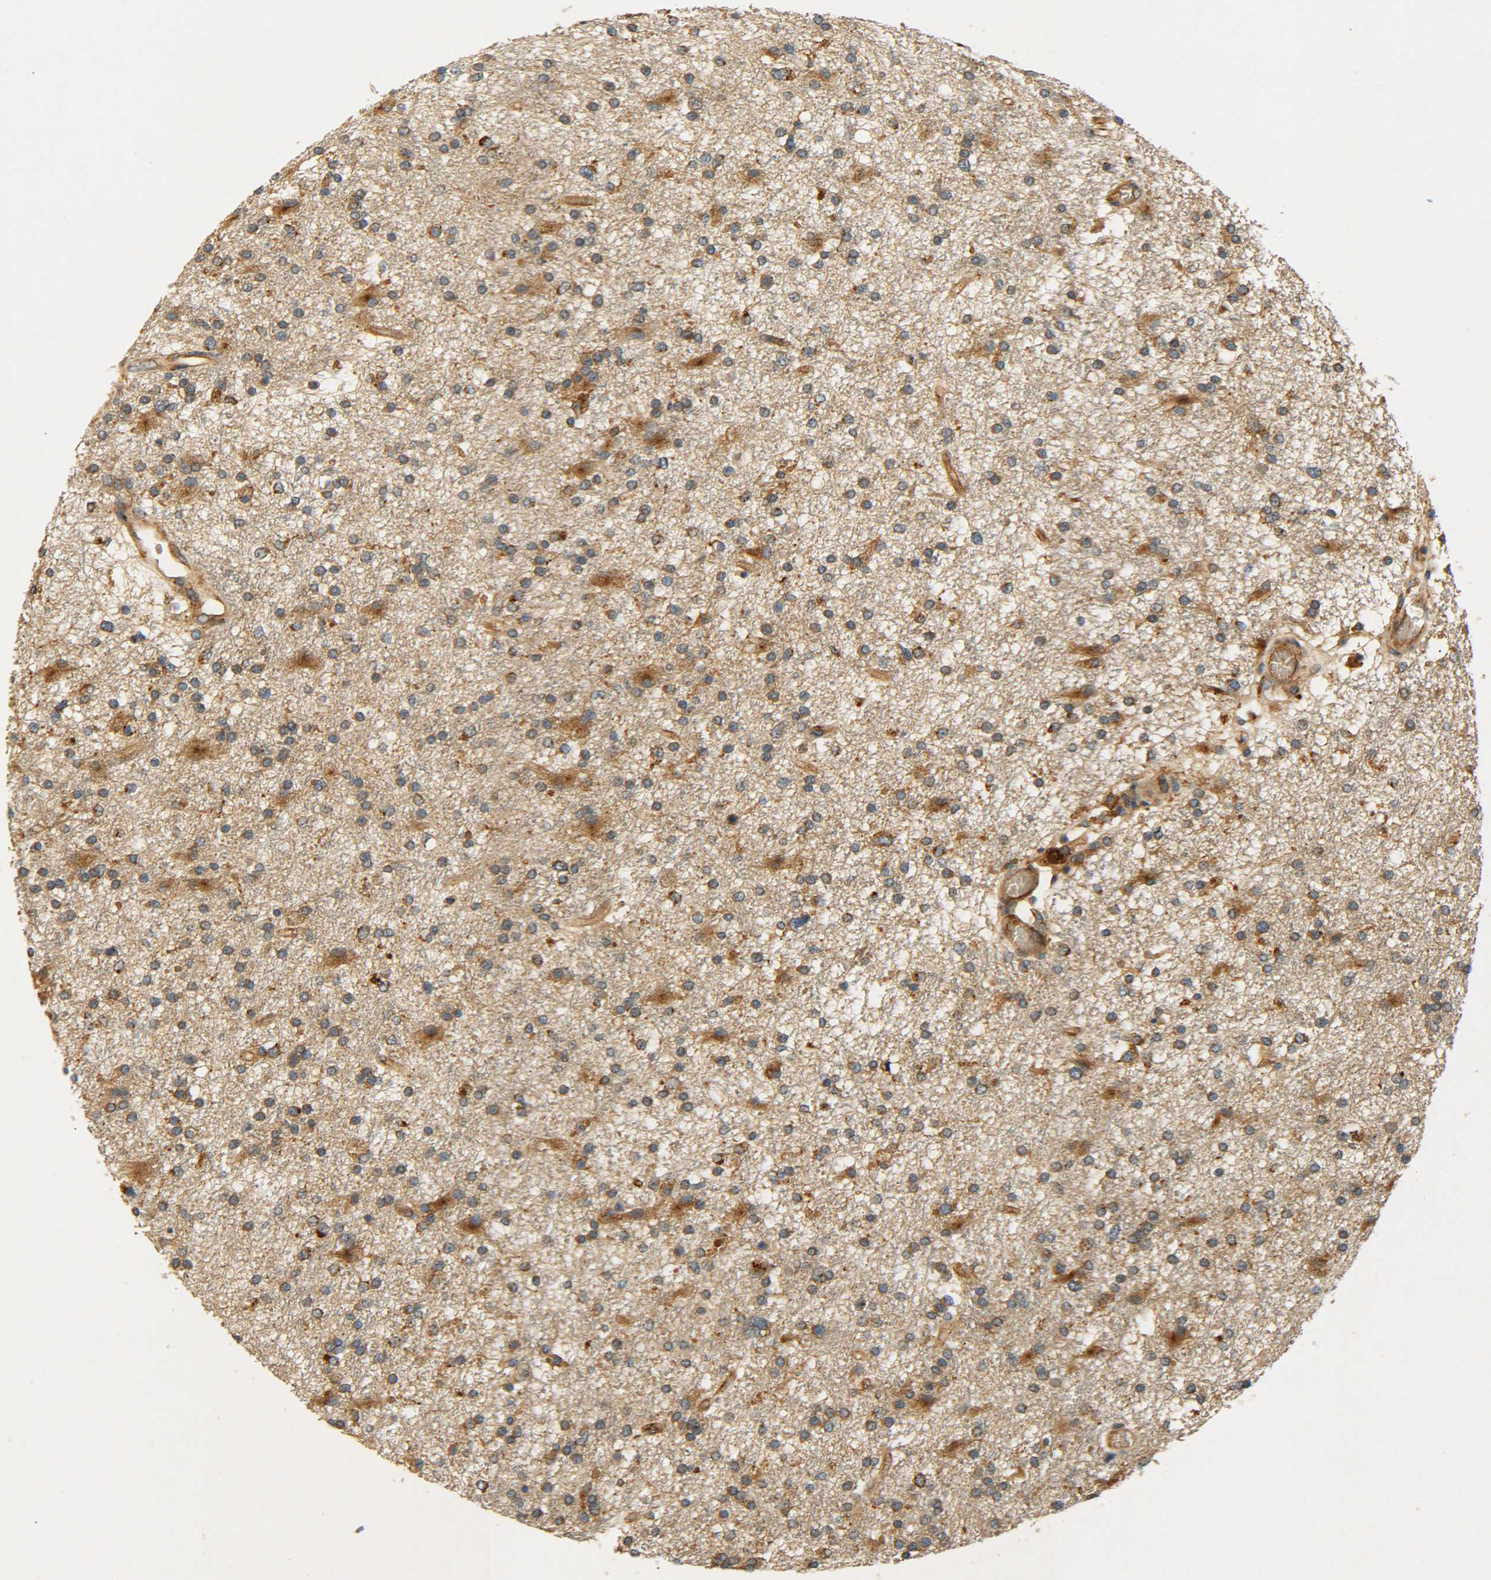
{"staining": {"intensity": "moderate", "quantity": "25%-75%", "location": "cytoplasmic/membranous"}, "tissue": "glioma", "cell_type": "Tumor cells", "image_type": "cancer", "snomed": [{"axis": "morphology", "description": "Glioma, malignant, High grade"}, {"axis": "topography", "description": "Brain"}], "caption": "A medium amount of moderate cytoplasmic/membranous staining is present in about 25%-75% of tumor cells in malignant glioma (high-grade) tissue.", "gene": "LRCH3", "patient": {"sex": "male", "age": 33}}